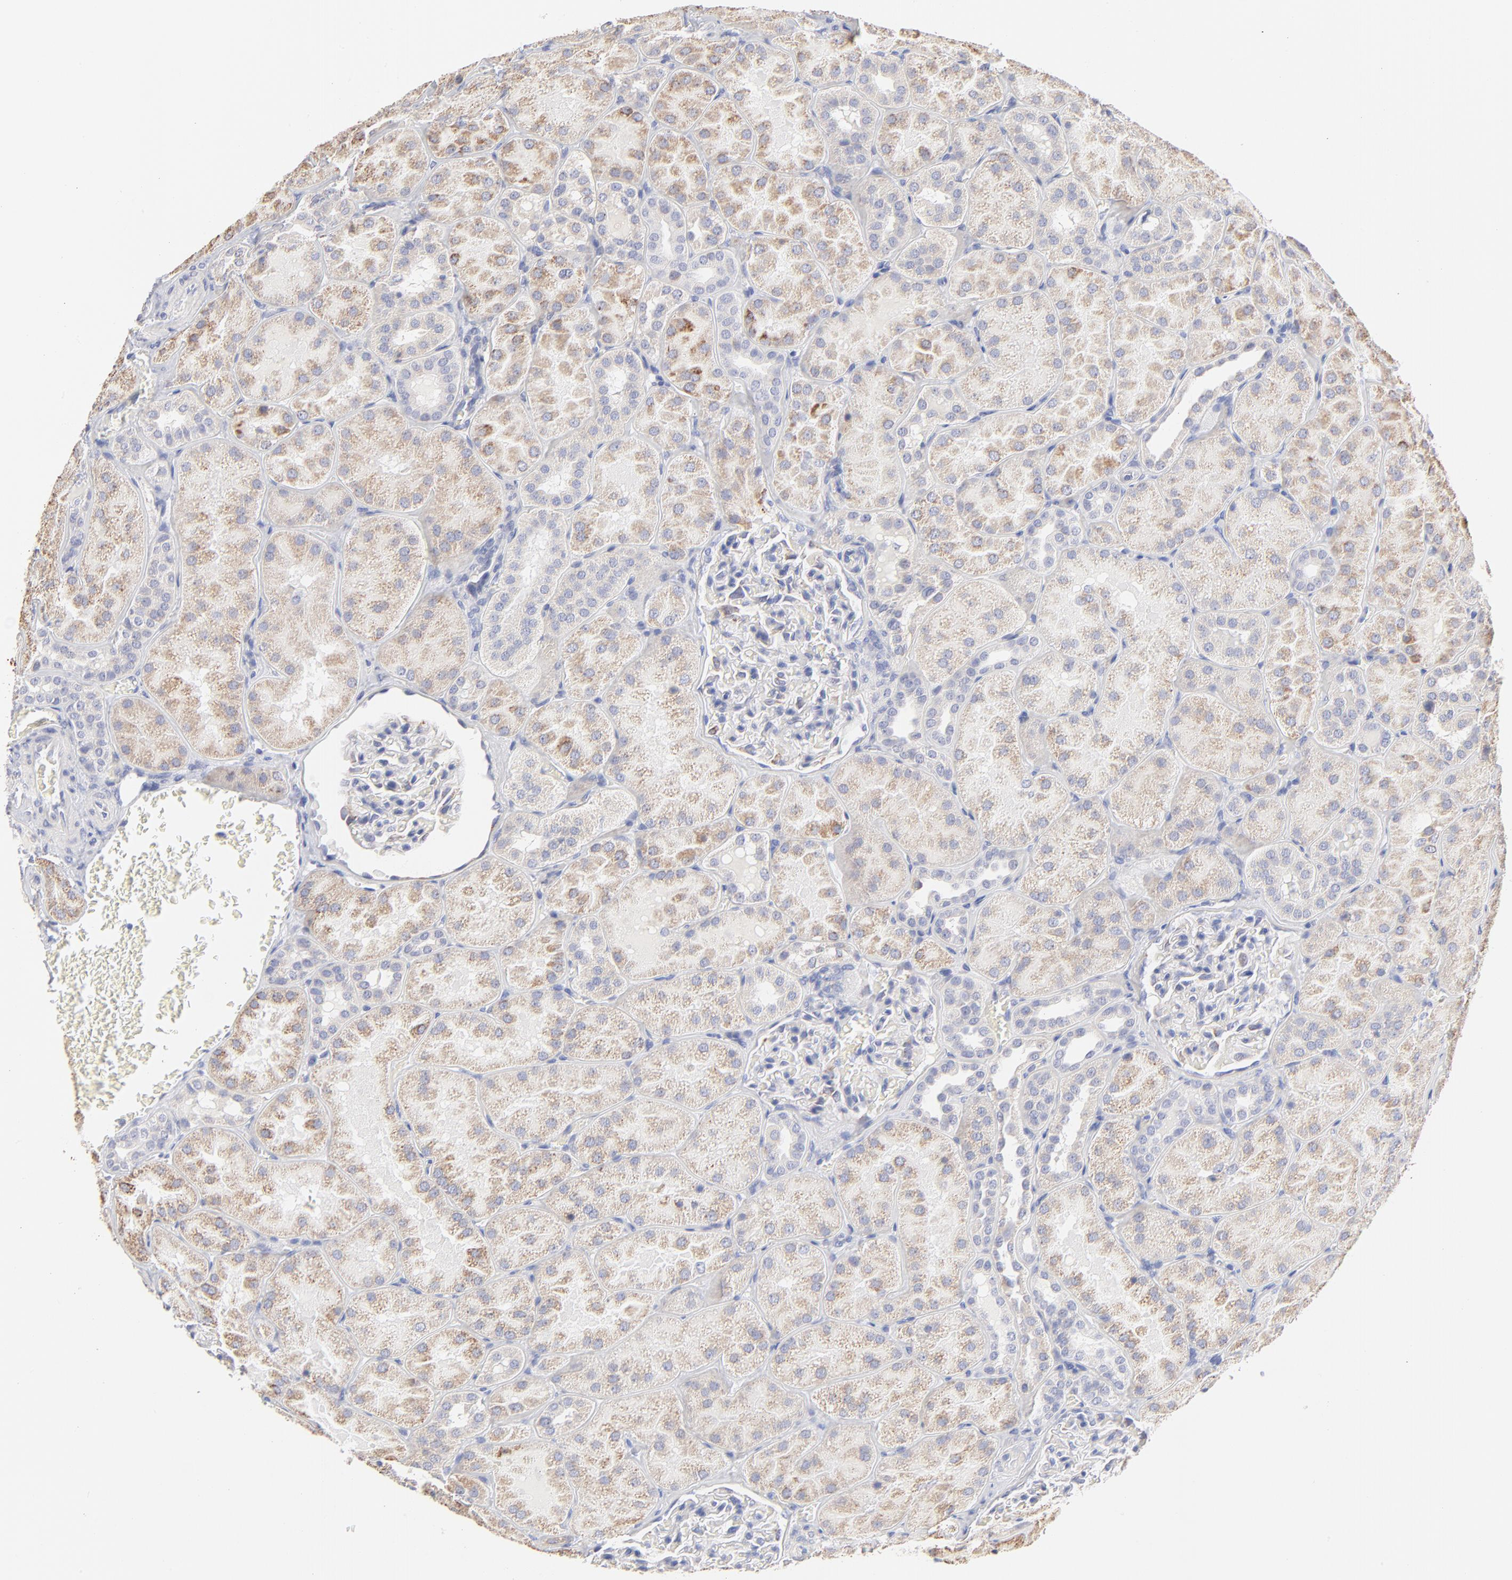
{"staining": {"intensity": "negative", "quantity": "none", "location": "none"}, "tissue": "kidney", "cell_type": "Cells in glomeruli", "image_type": "normal", "snomed": [{"axis": "morphology", "description": "Normal tissue, NOS"}, {"axis": "topography", "description": "Kidney"}], "caption": "DAB (3,3'-diaminobenzidine) immunohistochemical staining of normal human kidney exhibits no significant expression in cells in glomeruli. (DAB IHC with hematoxylin counter stain).", "gene": "TST", "patient": {"sex": "male", "age": 28}}